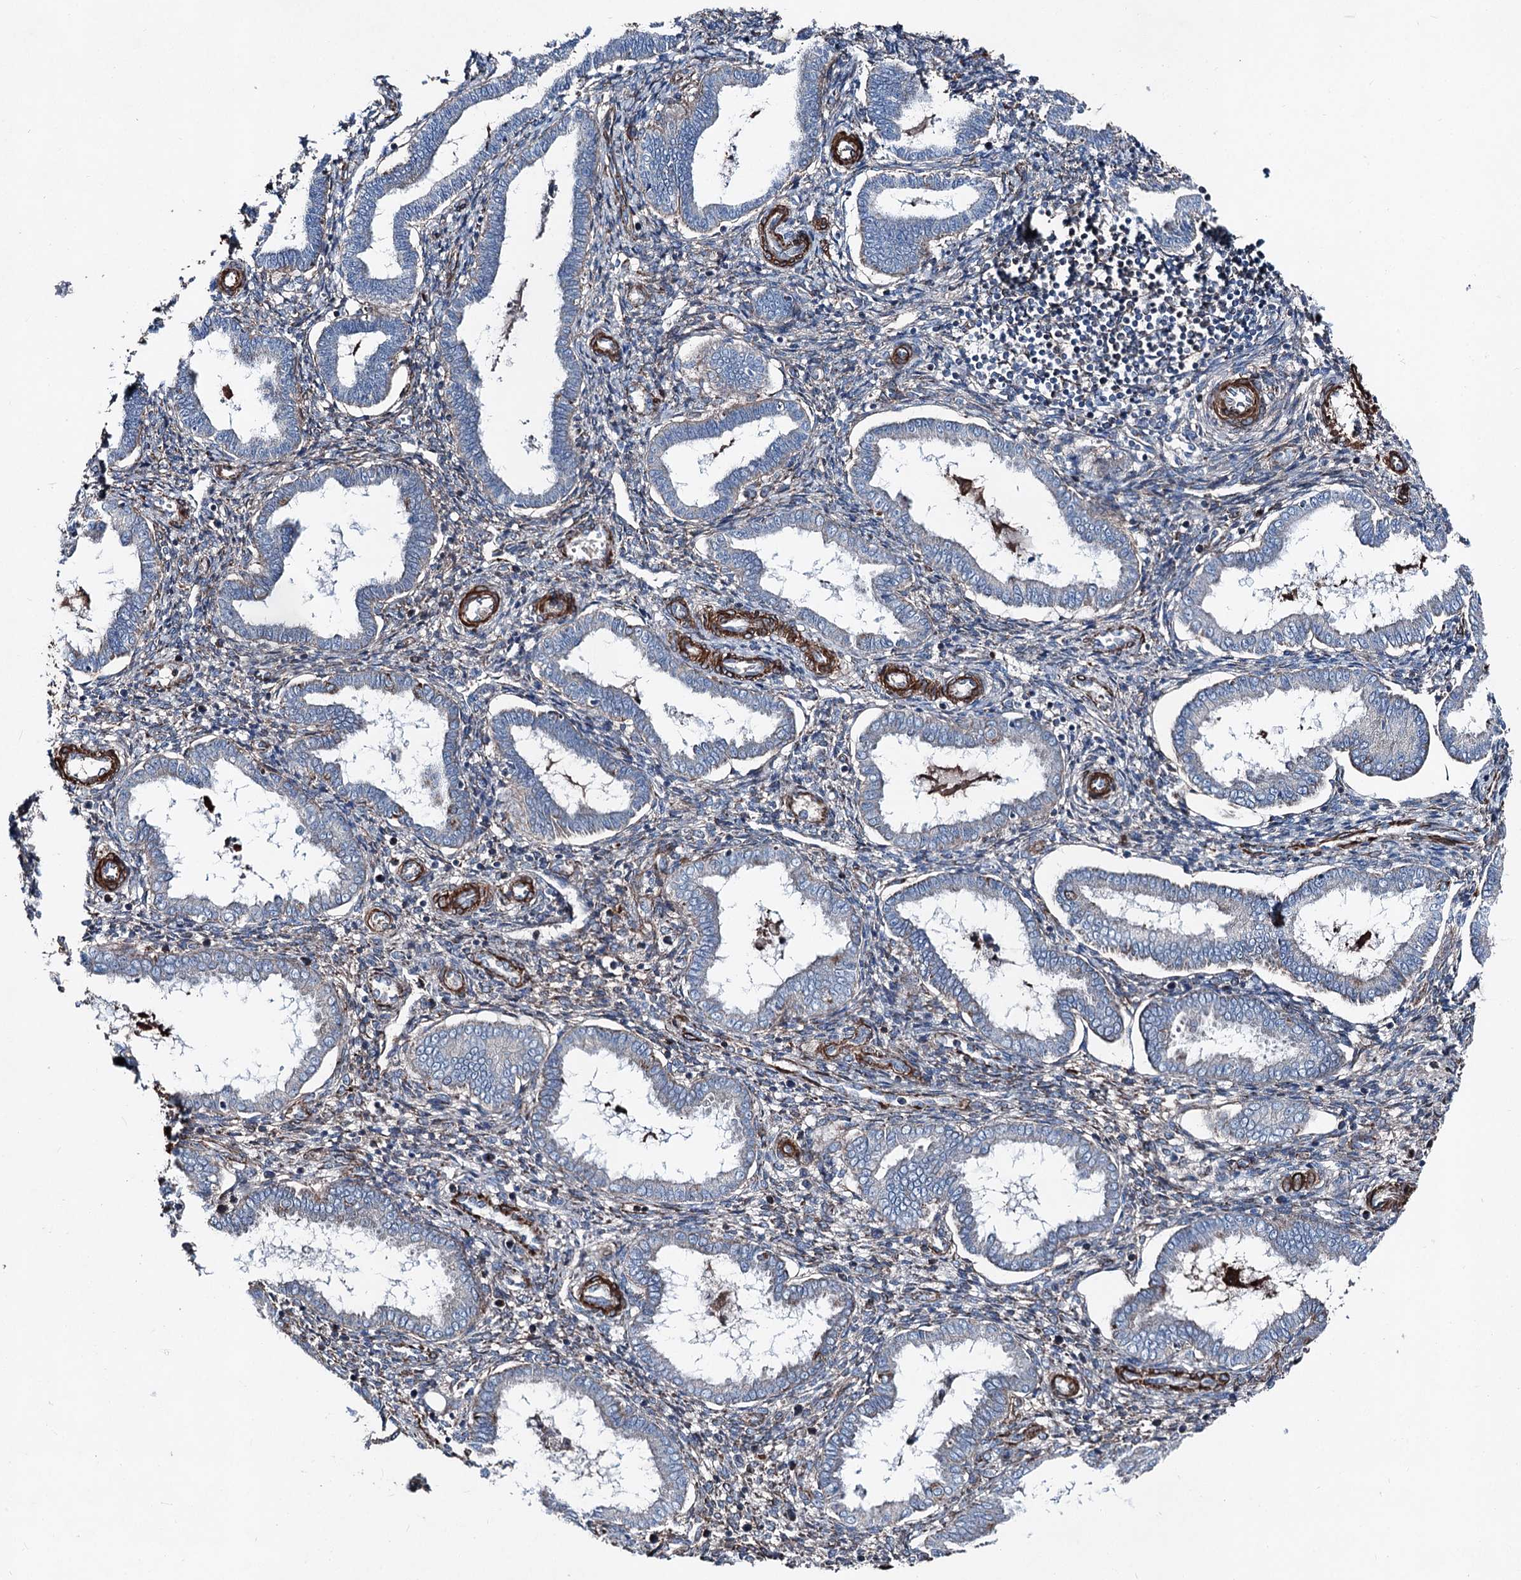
{"staining": {"intensity": "weak", "quantity": "<25%", "location": "cytoplasmic/membranous"}, "tissue": "endometrium", "cell_type": "Cells in endometrial stroma", "image_type": "normal", "snomed": [{"axis": "morphology", "description": "Normal tissue, NOS"}, {"axis": "topography", "description": "Endometrium"}], "caption": "Endometrium was stained to show a protein in brown. There is no significant staining in cells in endometrial stroma. (Stains: DAB (3,3'-diaminobenzidine) immunohistochemistry (IHC) with hematoxylin counter stain, Microscopy: brightfield microscopy at high magnification).", "gene": "DDIAS", "patient": {"sex": "female", "age": 24}}